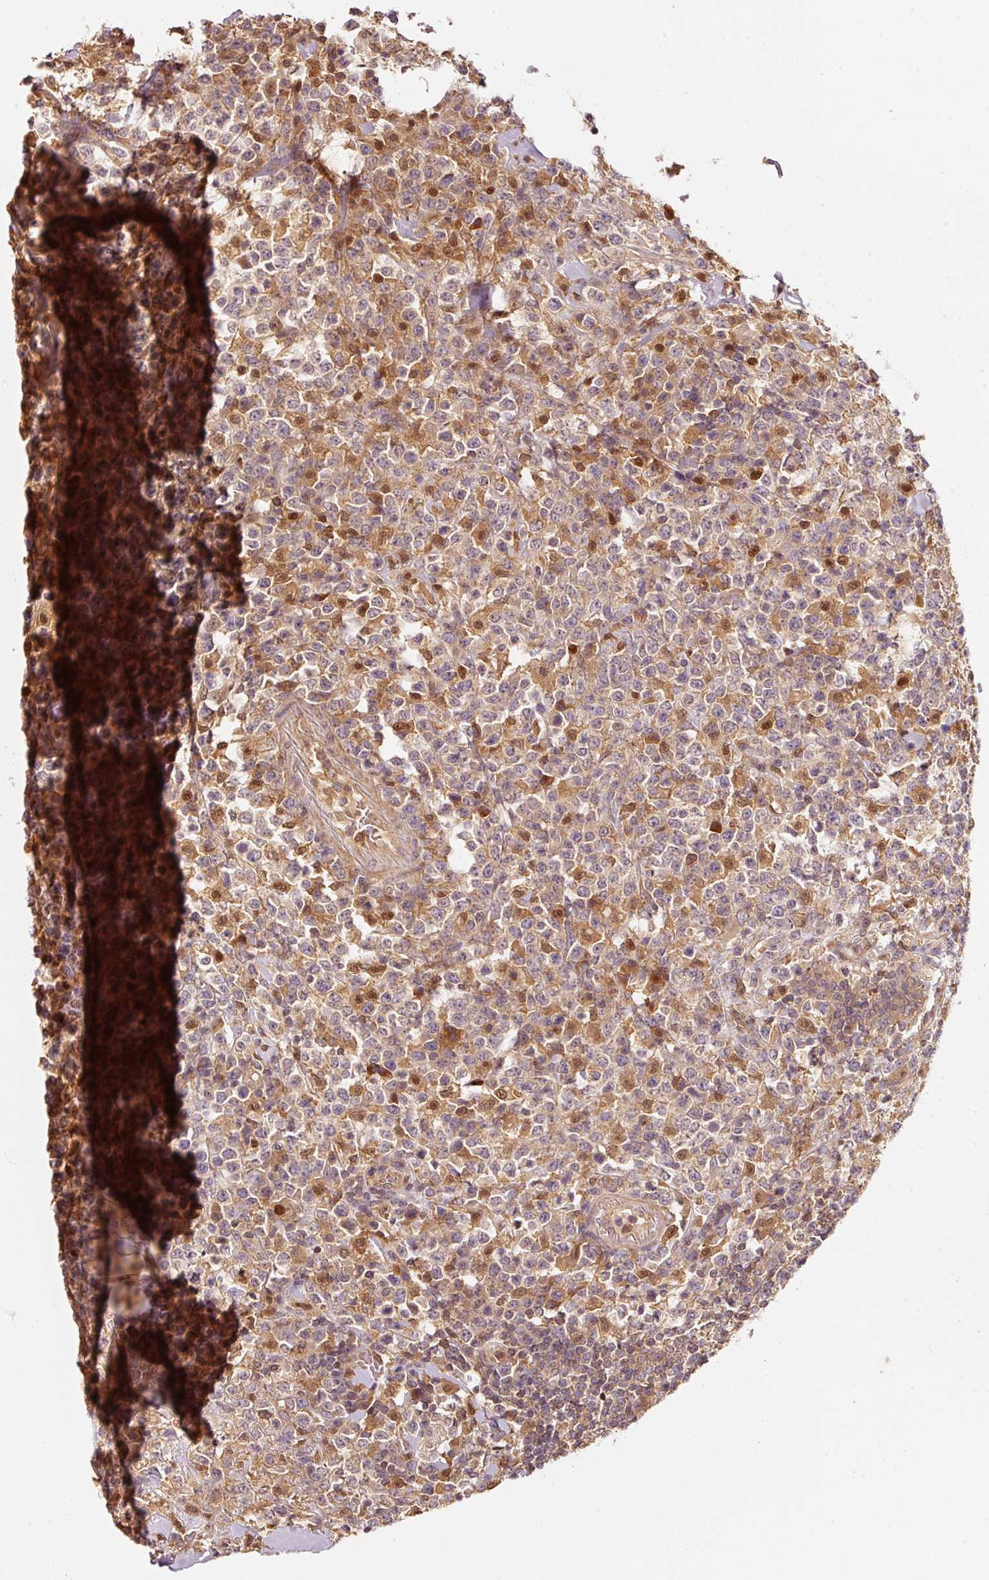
{"staining": {"intensity": "moderate", "quantity": "<25%", "location": "cytoplasmic/membranous"}, "tissue": "lymphoma", "cell_type": "Tumor cells", "image_type": "cancer", "snomed": [{"axis": "morphology", "description": "Malignant lymphoma, non-Hodgkin's type, High grade"}, {"axis": "topography", "description": "Colon"}], "caption": "Lymphoma tissue exhibits moderate cytoplasmic/membranous staining in approximately <25% of tumor cells, visualized by immunohistochemistry. (brown staining indicates protein expression, while blue staining denotes nuclei).", "gene": "RRAS2", "patient": {"sex": "female", "age": 53}}